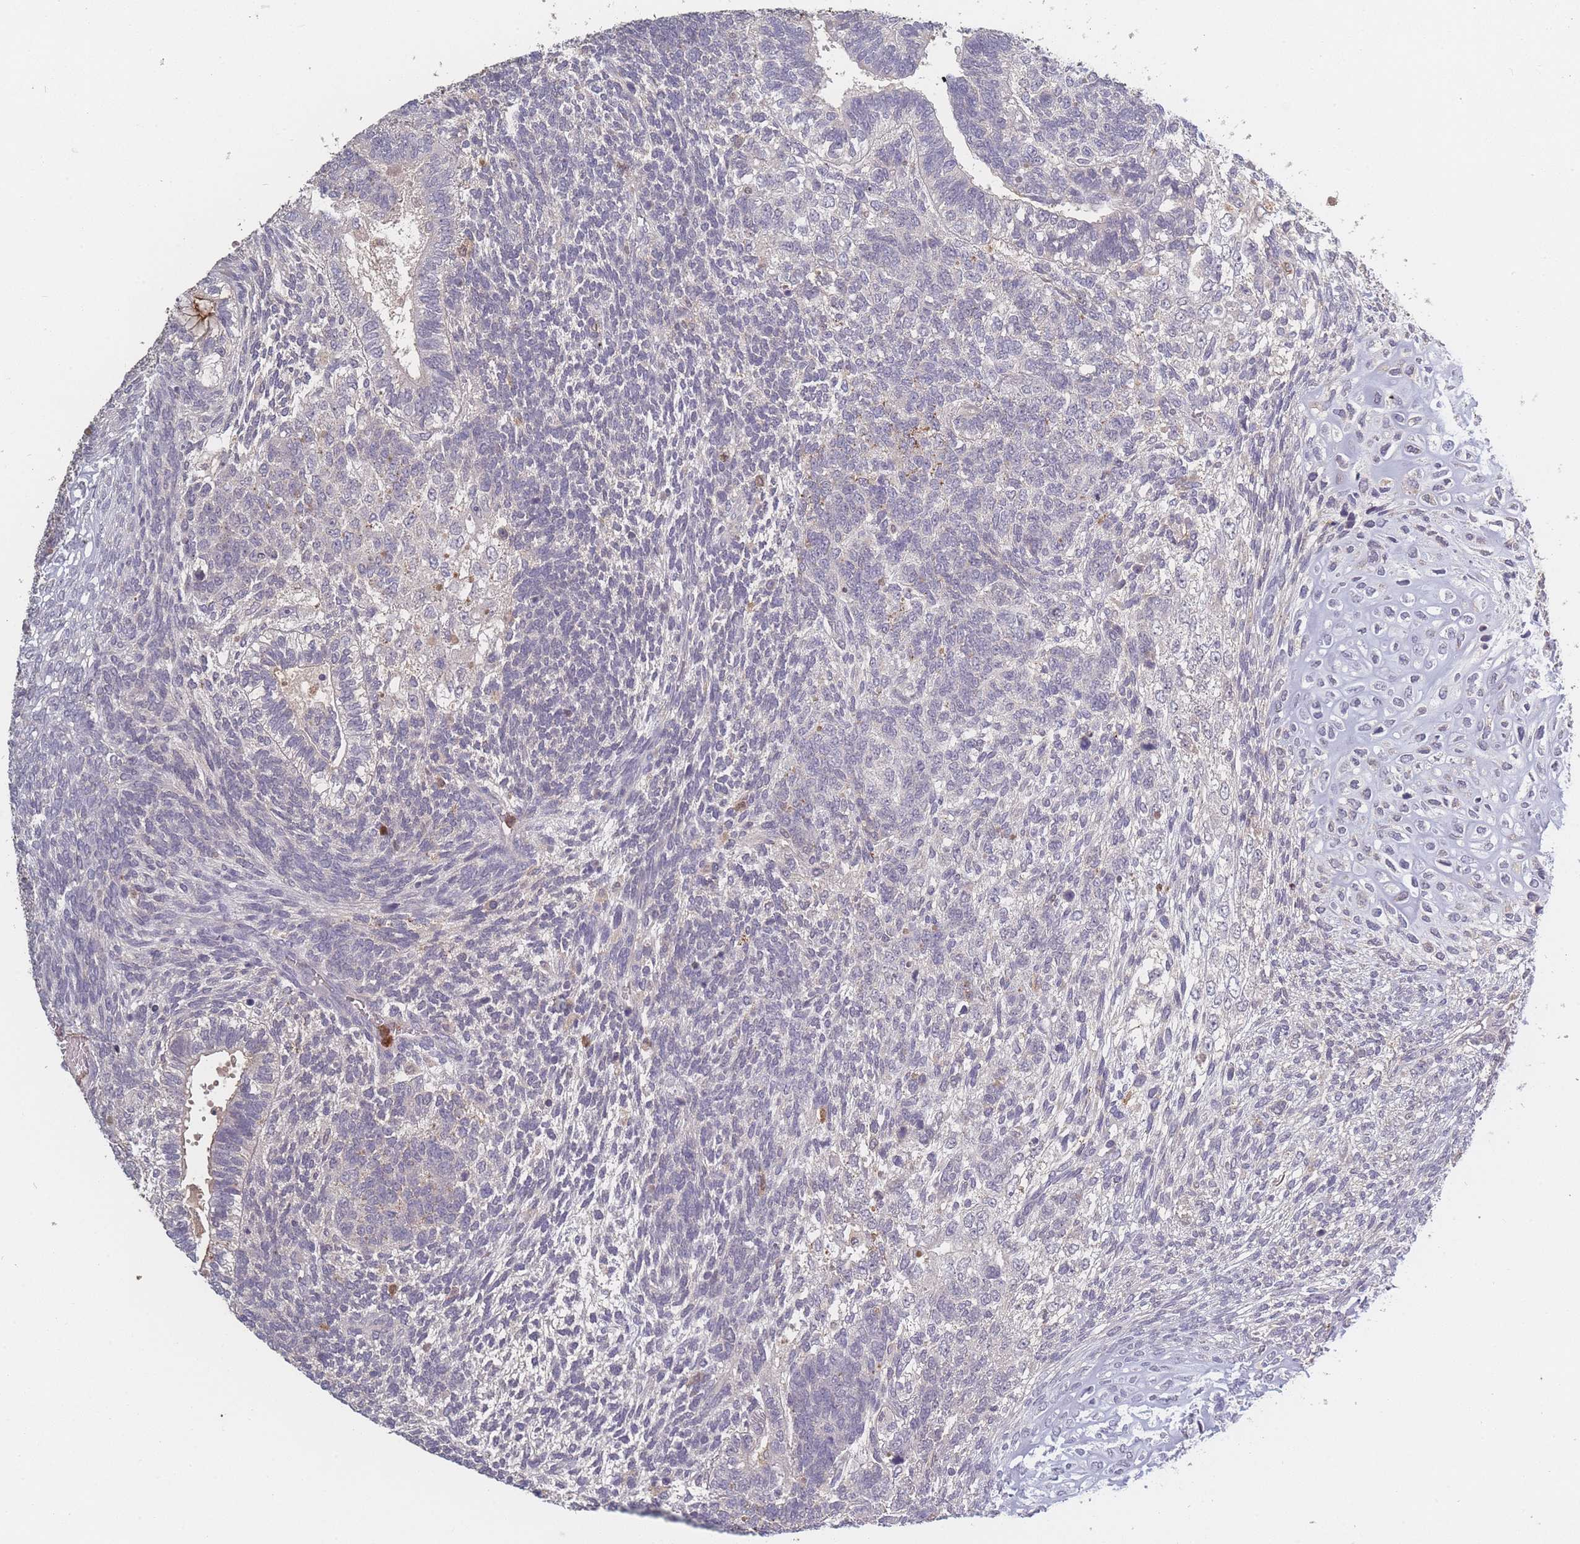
{"staining": {"intensity": "negative", "quantity": "none", "location": "none"}, "tissue": "testis cancer", "cell_type": "Tumor cells", "image_type": "cancer", "snomed": [{"axis": "morphology", "description": "Carcinoma, Embryonal, NOS"}, {"axis": "topography", "description": "Testis"}], "caption": "Immunohistochemistry (IHC) image of neoplastic tissue: testis embryonal carcinoma stained with DAB (3,3'-diaminobenzidine) exhibits no significant protein staining in tumor cells. Brightfield microscopy of immunohistochemistry stained with DAB (3,3'-diaminobenzidine) (brown) and hematoxylin (blue), captured at high magnification.", "gene": "BST1", "patient": {"sex": "male", "age": 23}}